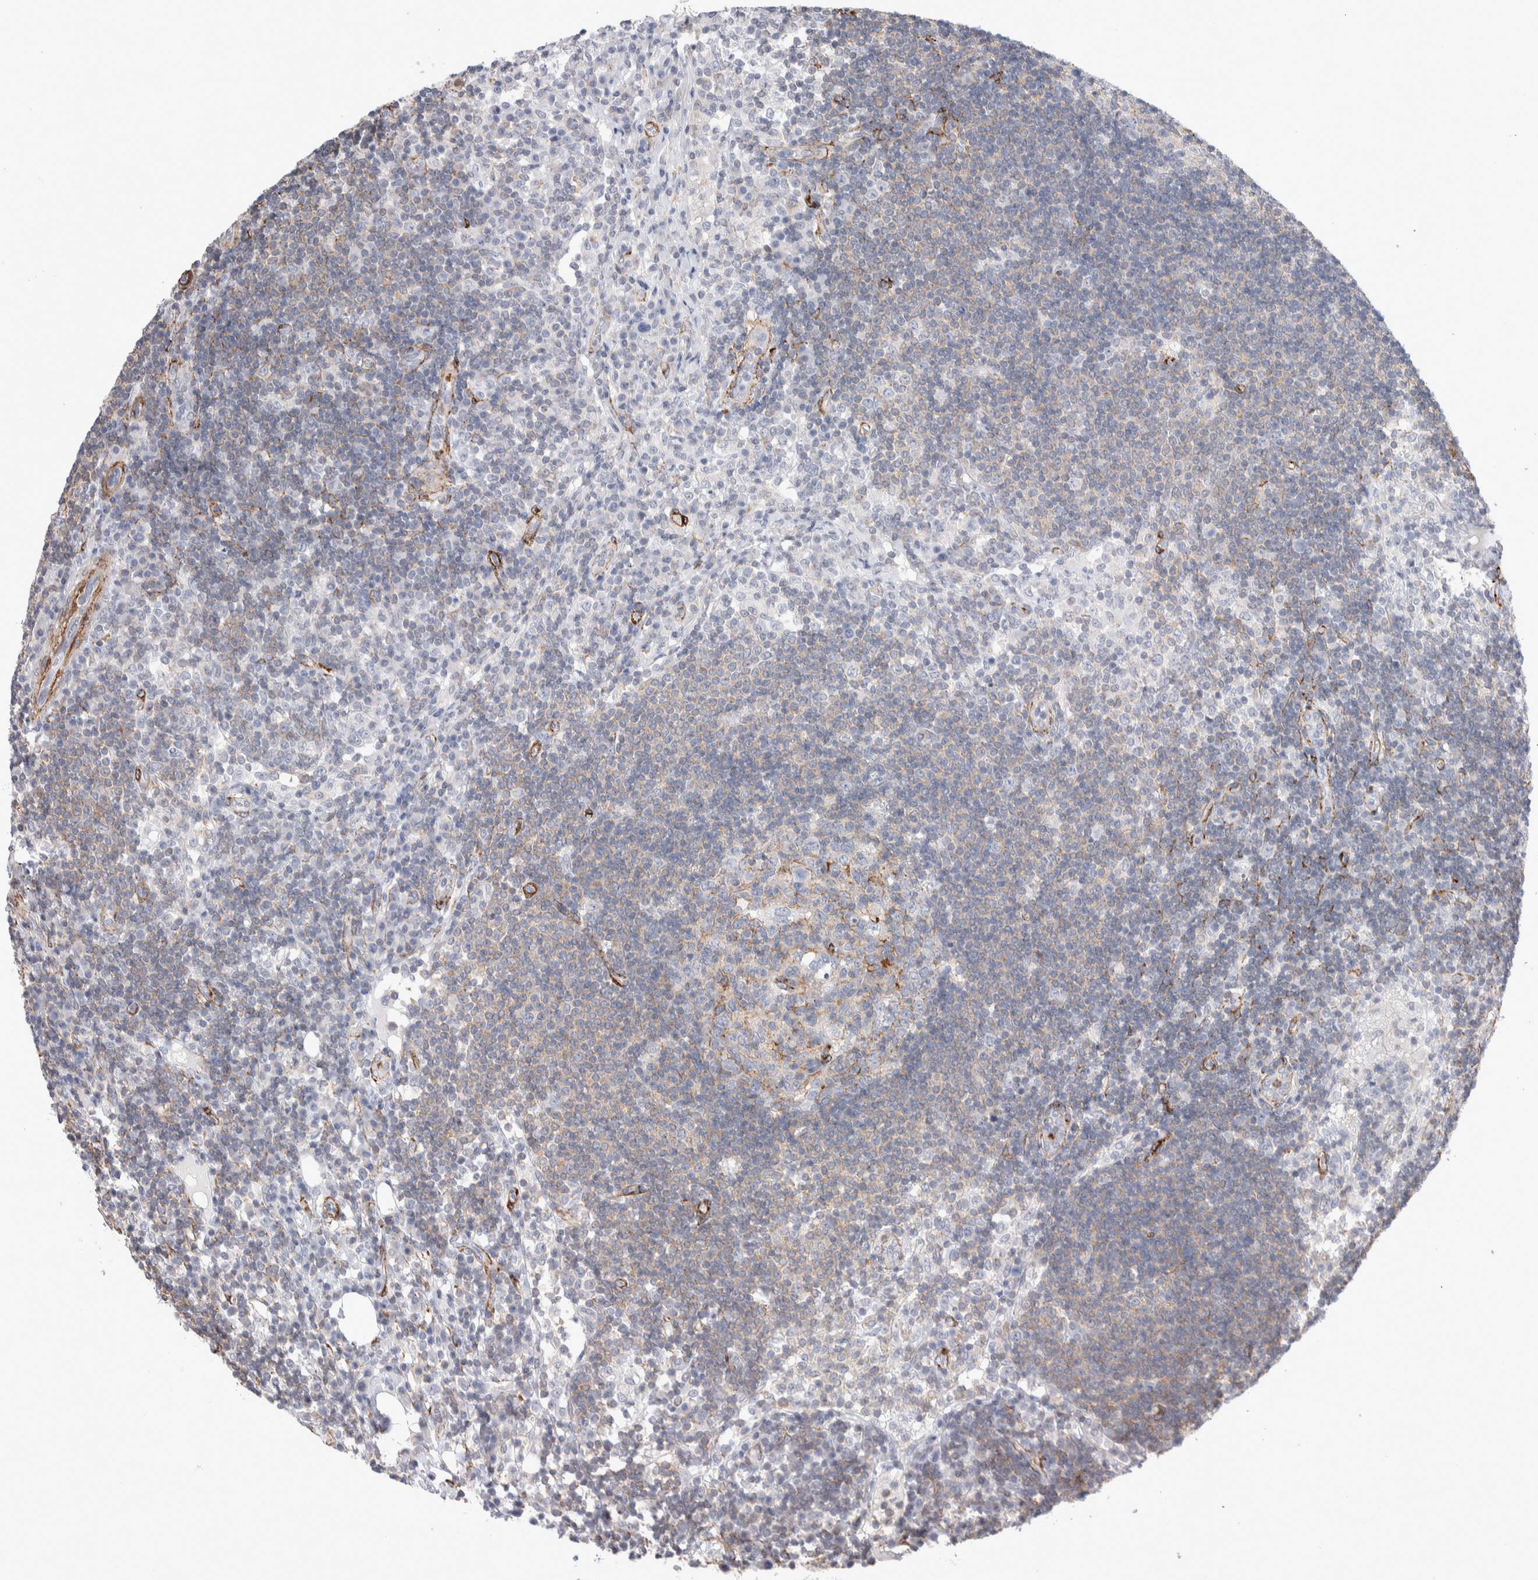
{"staining": {"intensity": "negative", "quantity": "none", "location": "none"}, "tissue": "lymph node", "cell_type": "Germinal center cells", "image_type": "normal", "snomed": [{"axis": "morphology", "description": "Normal tissue, NOS"}, {"axis": "topography", "description": "Lymph node"}], "caption": "Immunohistochemical staining of normal human lymph node displays no significant positivity in germinal center cells.", "gene": "SEPTIN4", "patient": {"sex": "female", "age": 53}}